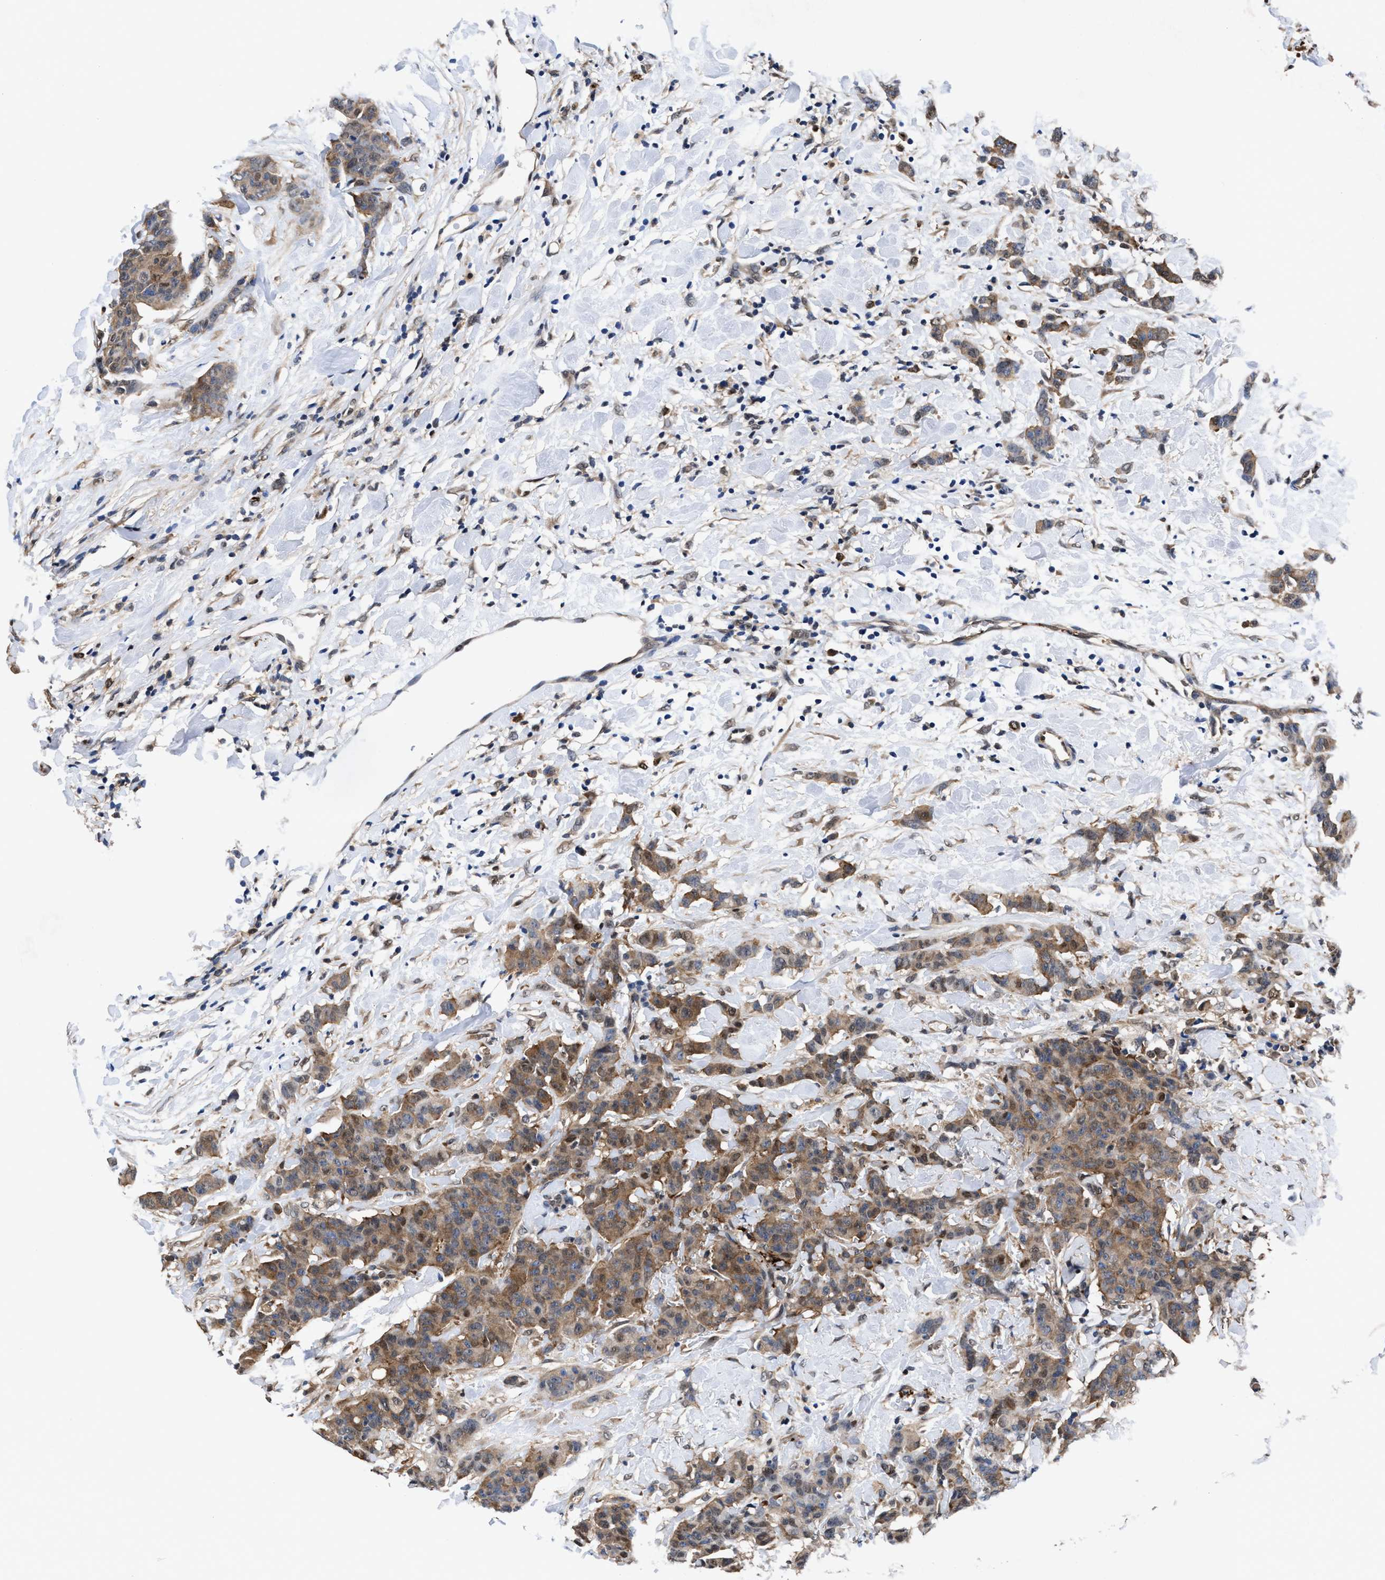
{"staining": {"intensity": "moderate", "quantity": ">75%", "location": "cytoplasmic/membranous"}, "tissue": "breast cancer", "cell_type": "Tumor cells", "image_type": "cancer", "snomed": [{"axis": "morphology", "description": "Normal tissue, NOS"}, {"axis": "morphology", "description": "Duct carcinoma"}, {"axis": "topography", "description": "Breast"}], "caption": "Protein staining demonstrates moderate cytoplasmic/membranous staining in about >75% of tumor cells in breast cancer (infiltrating ductal carcinoma).", "gene": "ACLY", "patient": {"sex": "female", "age": 40}}